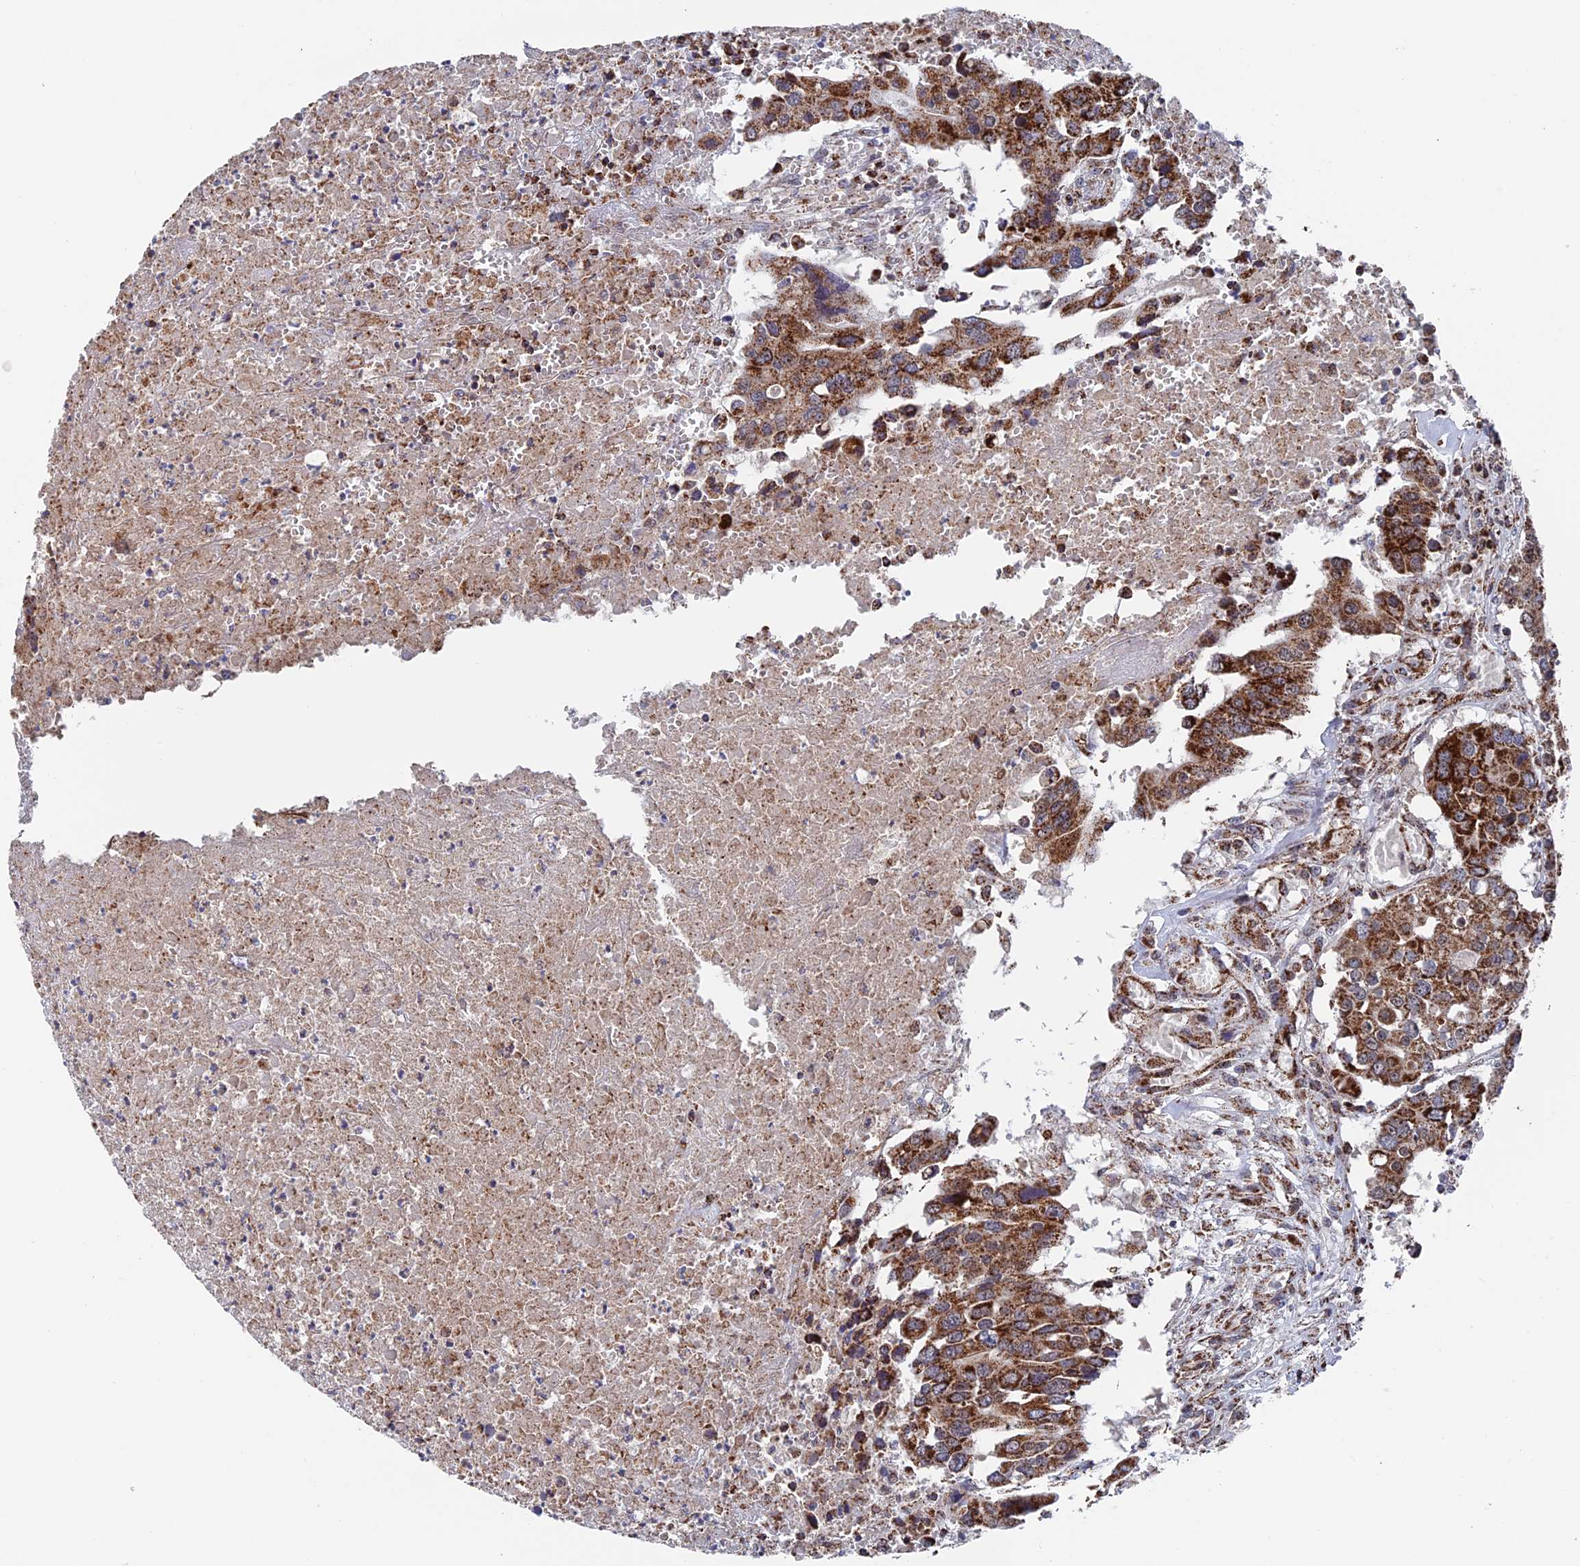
{"staining": {"intensity": "strong", "quantity": ">75%", "location": "cytoplasmic/membranous"}, "tissue": "colorectal cancer", "cell_type": "Tumor cells", "image_type": "cancer", "snomed": [{"axis": "morphology", "description": "Adenocarcinoma, NOS"}, {"axis": "topography", "description": "Colon"}], "caption": "Strong cytoplasmic/membranous positivity for a protein is present in about >75% of tumor cells of colorectal adenocarcinoma using immunohistochemistry.", "gene": "DTYMK", "patient": {"sex": "male", "age": 77}}